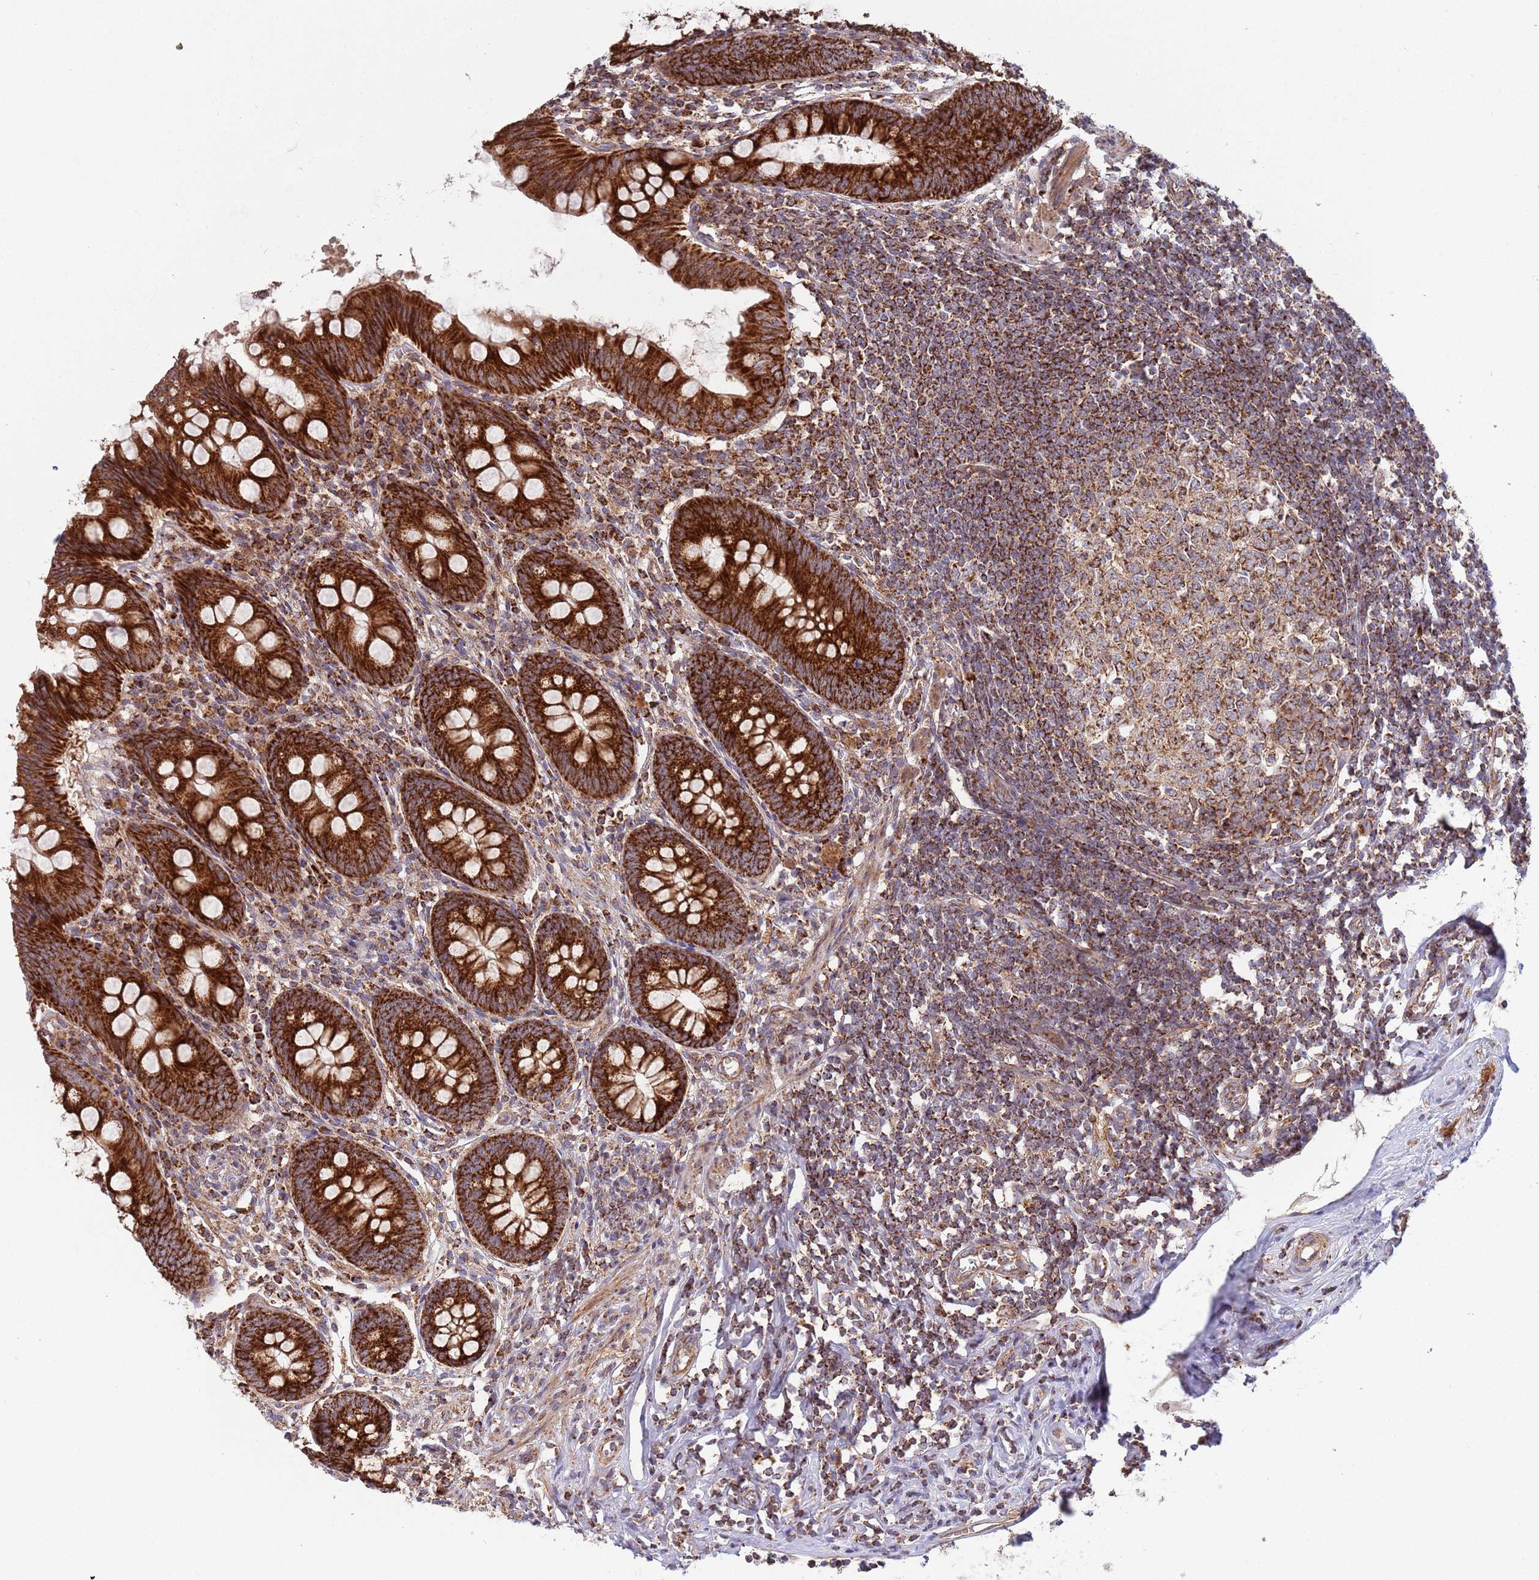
{"staining": {"intensity": "strong", "quantity": ">75%", "location": "cytoplasmic/membranous"}, "tissue": "appendix", "cell_type": "Glandular cells", "image_type": "normal", "snomed": [{"axis": "morphology", "description": "Normal tissue, NOS"}, {"axis": "topography", "description": "Appendix"}], "caption": "Immunohistochemistry (DAB (3,3'-diaminobenzidine)) staining of benign human appendix exhibits strong cytoplasmic/membranous protein positivity in approximately >75% of glandular cells. The protein of interest is shown in brown color, while the nuclei are stained blue.", "gene": "ATP5PD", "patient": {"sex": "female", "age": 51}}